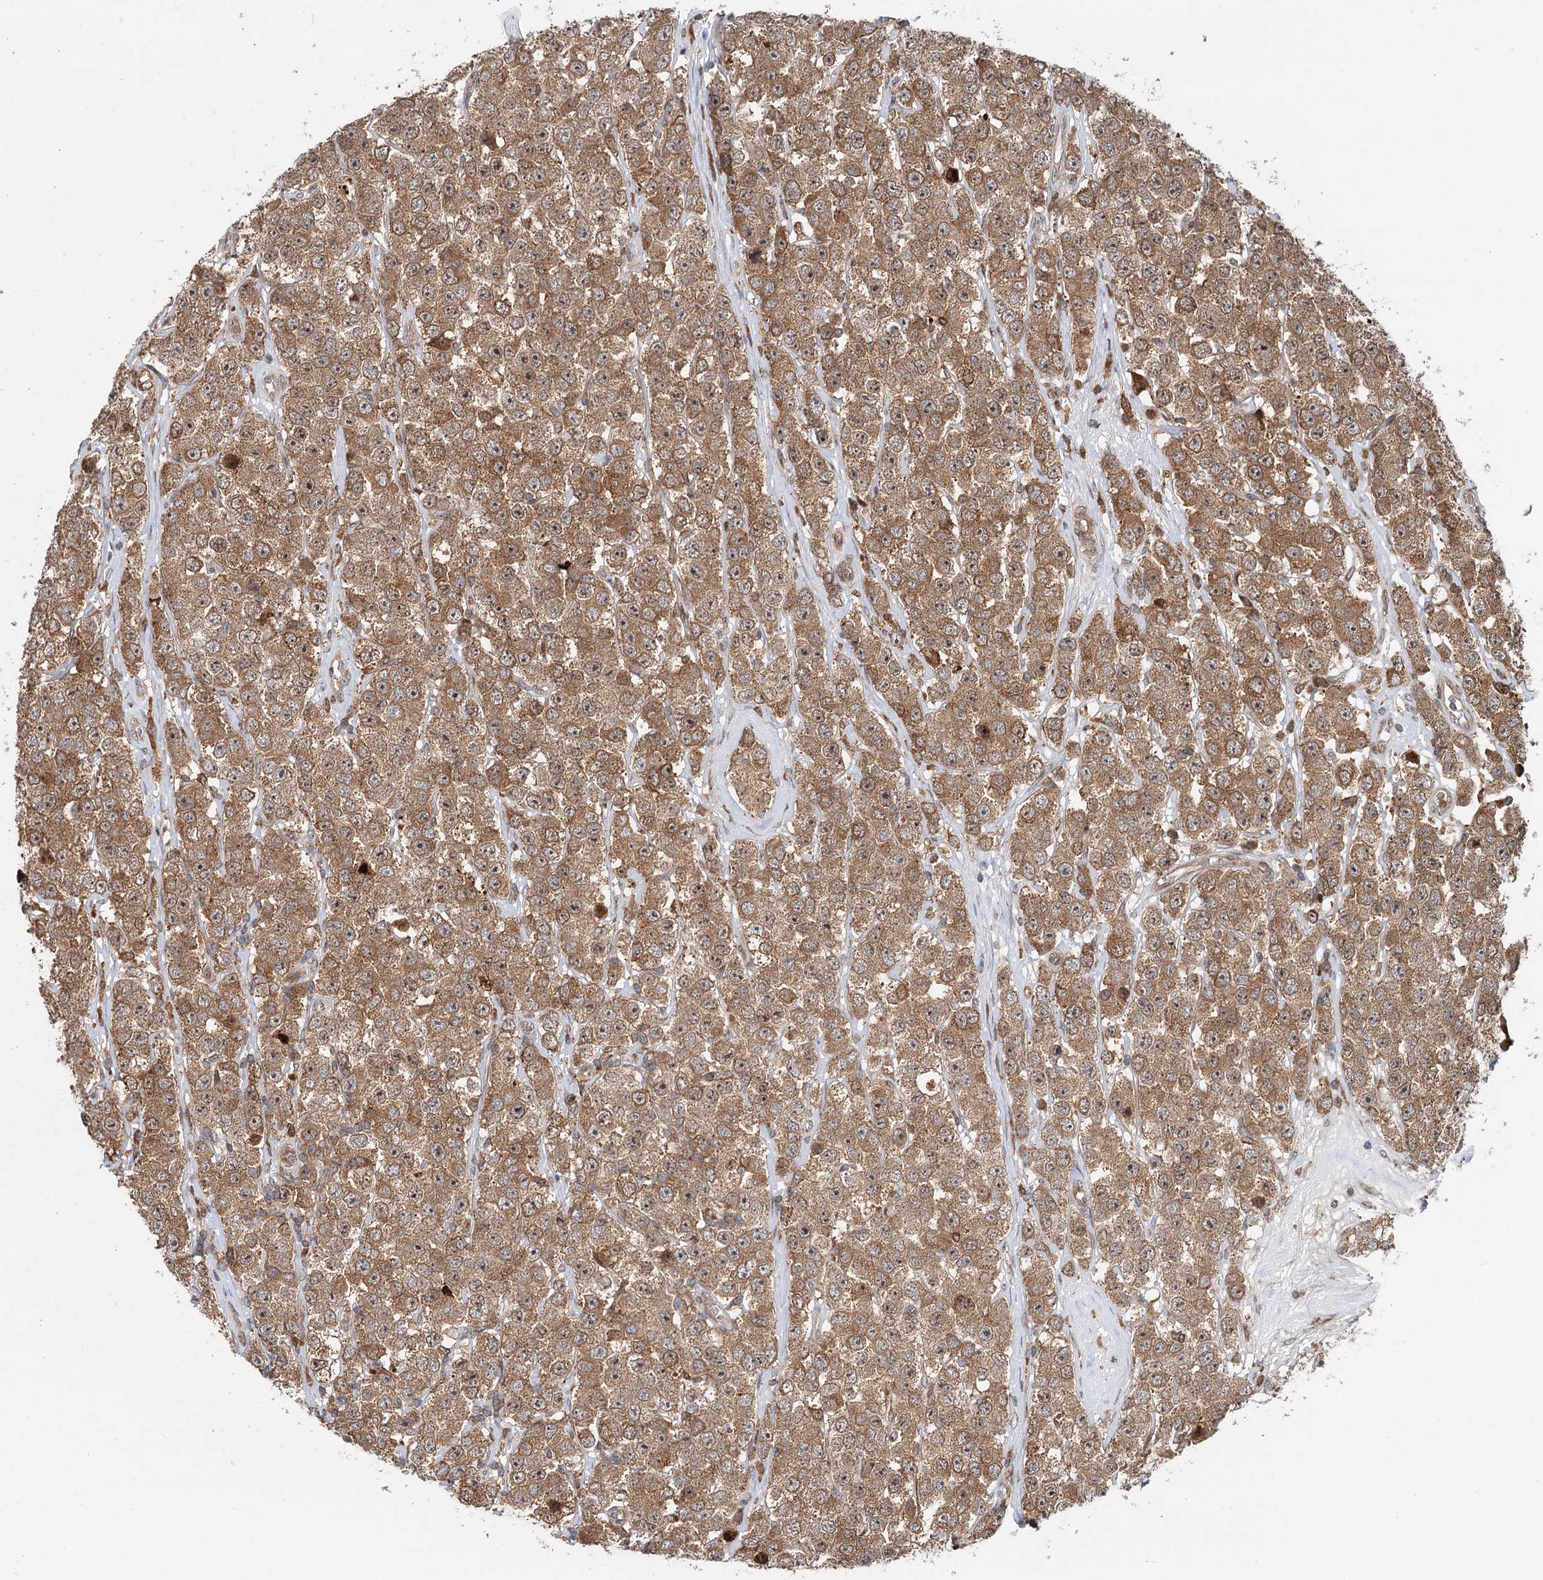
{"staining": {"intensity": "moderate", "quantity": ">75%", "location": "cytoplasmic/membranous,nuclear"}, "tissue": "testis cancer", "cell_type": "Tumor cells", "image_type": "cancer", "snomed": [{"axis": "morphology", "description": "Seminoma, NOS"}, {"axis": "topography", "description": "Testis"}], "caption": "Immunohistochemical staining of human testis cancer (seminoma) displays moderate cytoplasmic/membranous and nuclear protein staining in about >75% of tumor cells.", "gene": "RNF111", "patient": {"sex": "male", "age": 28}}